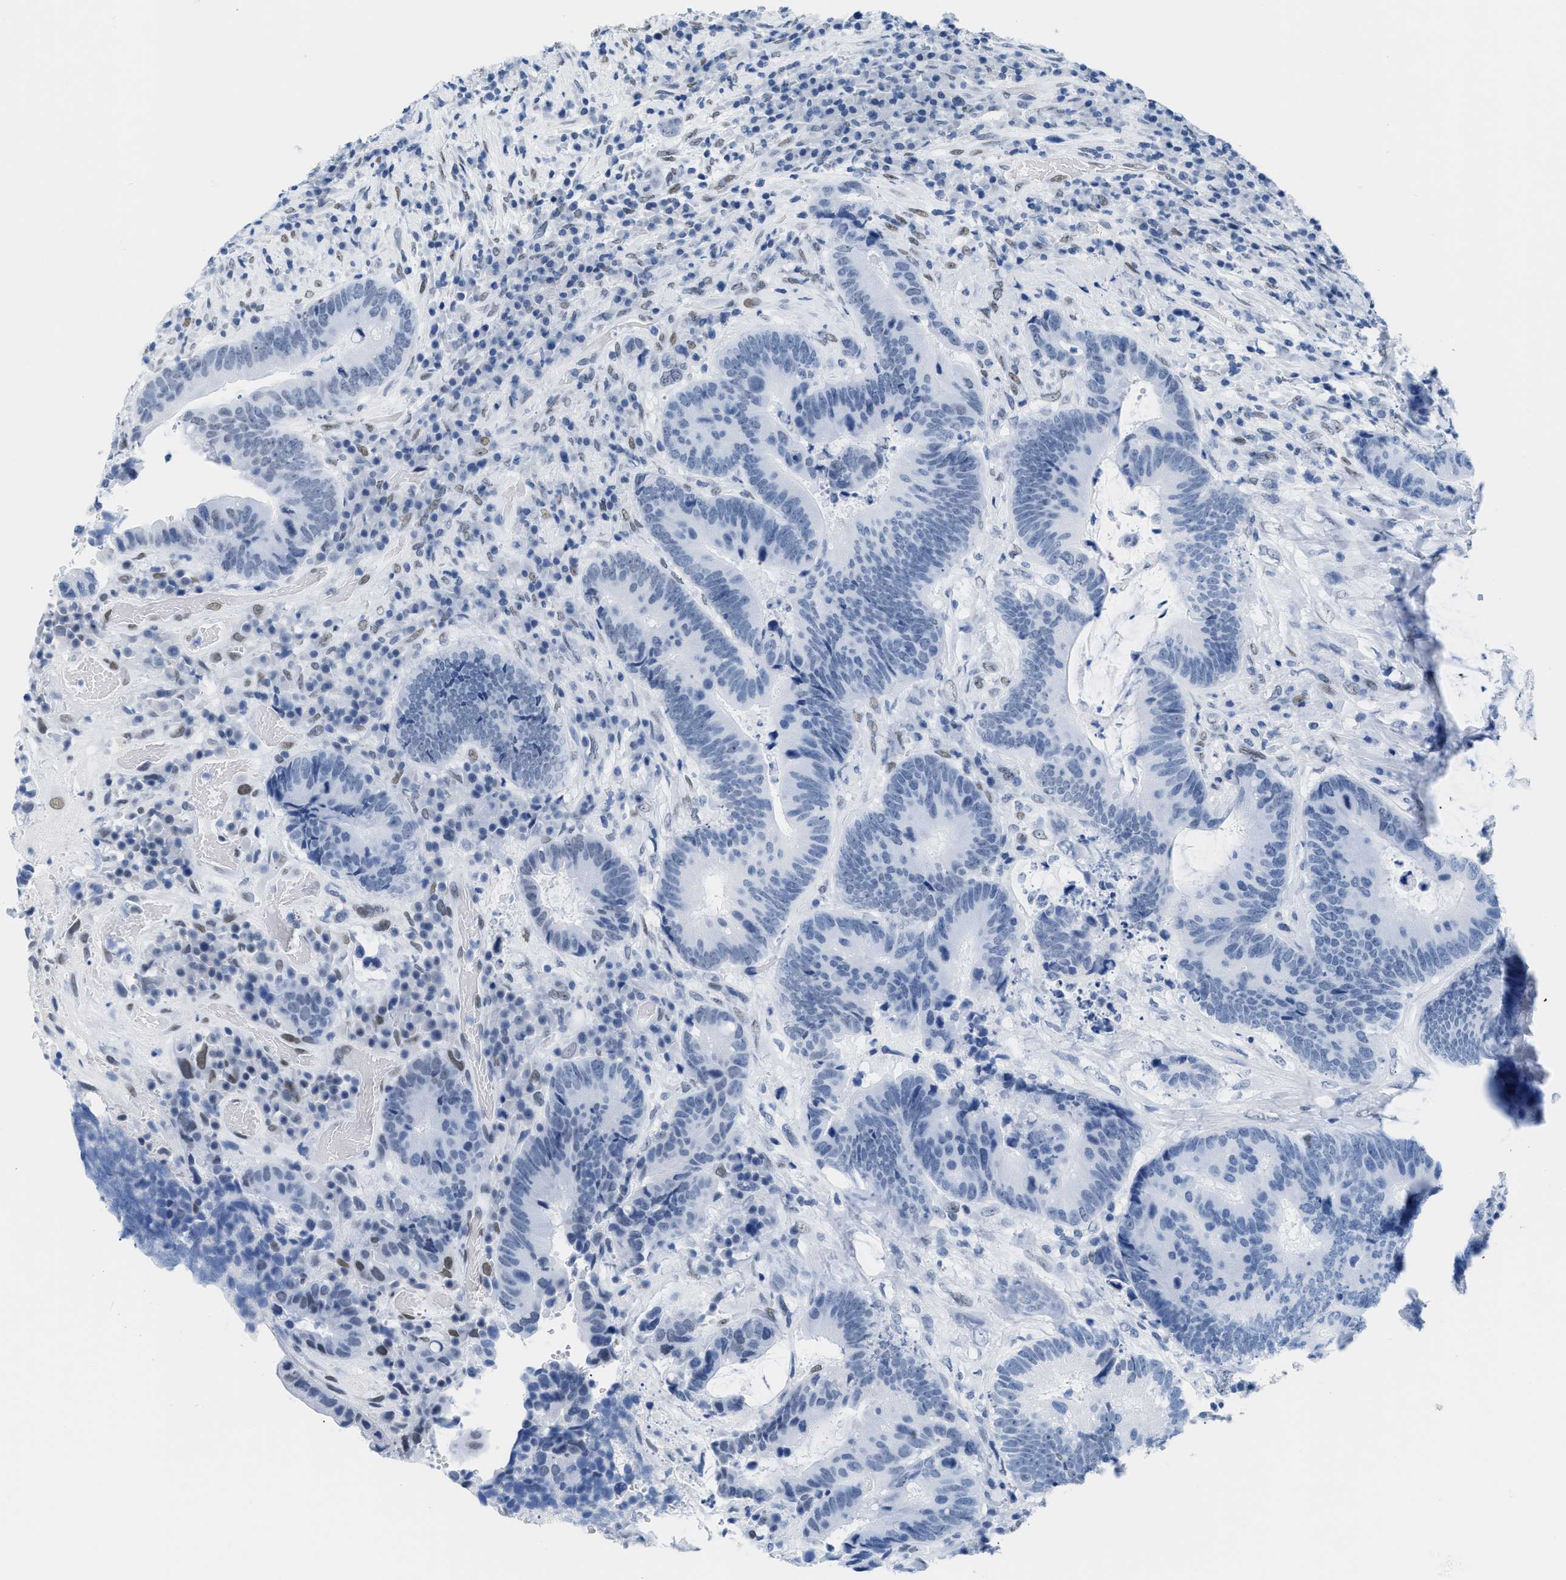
{"staining": {"intensity": "negative", "quantity": "none", "location": "none"}, "tissue": "colorectal cancer", "cell_type": "Tumor cells", "image_type": "cancer", "snomed": [{"axis": "morphology", "description": "Adenocarcinoma, NOS"}, {"axis": "topography", "description": "Rectum"}], "caption": "Tumor cells show no significant protein expression in colorectal cancer.", "gene": "CTBP1", "patient": {"sex": "female", "age": 89}}